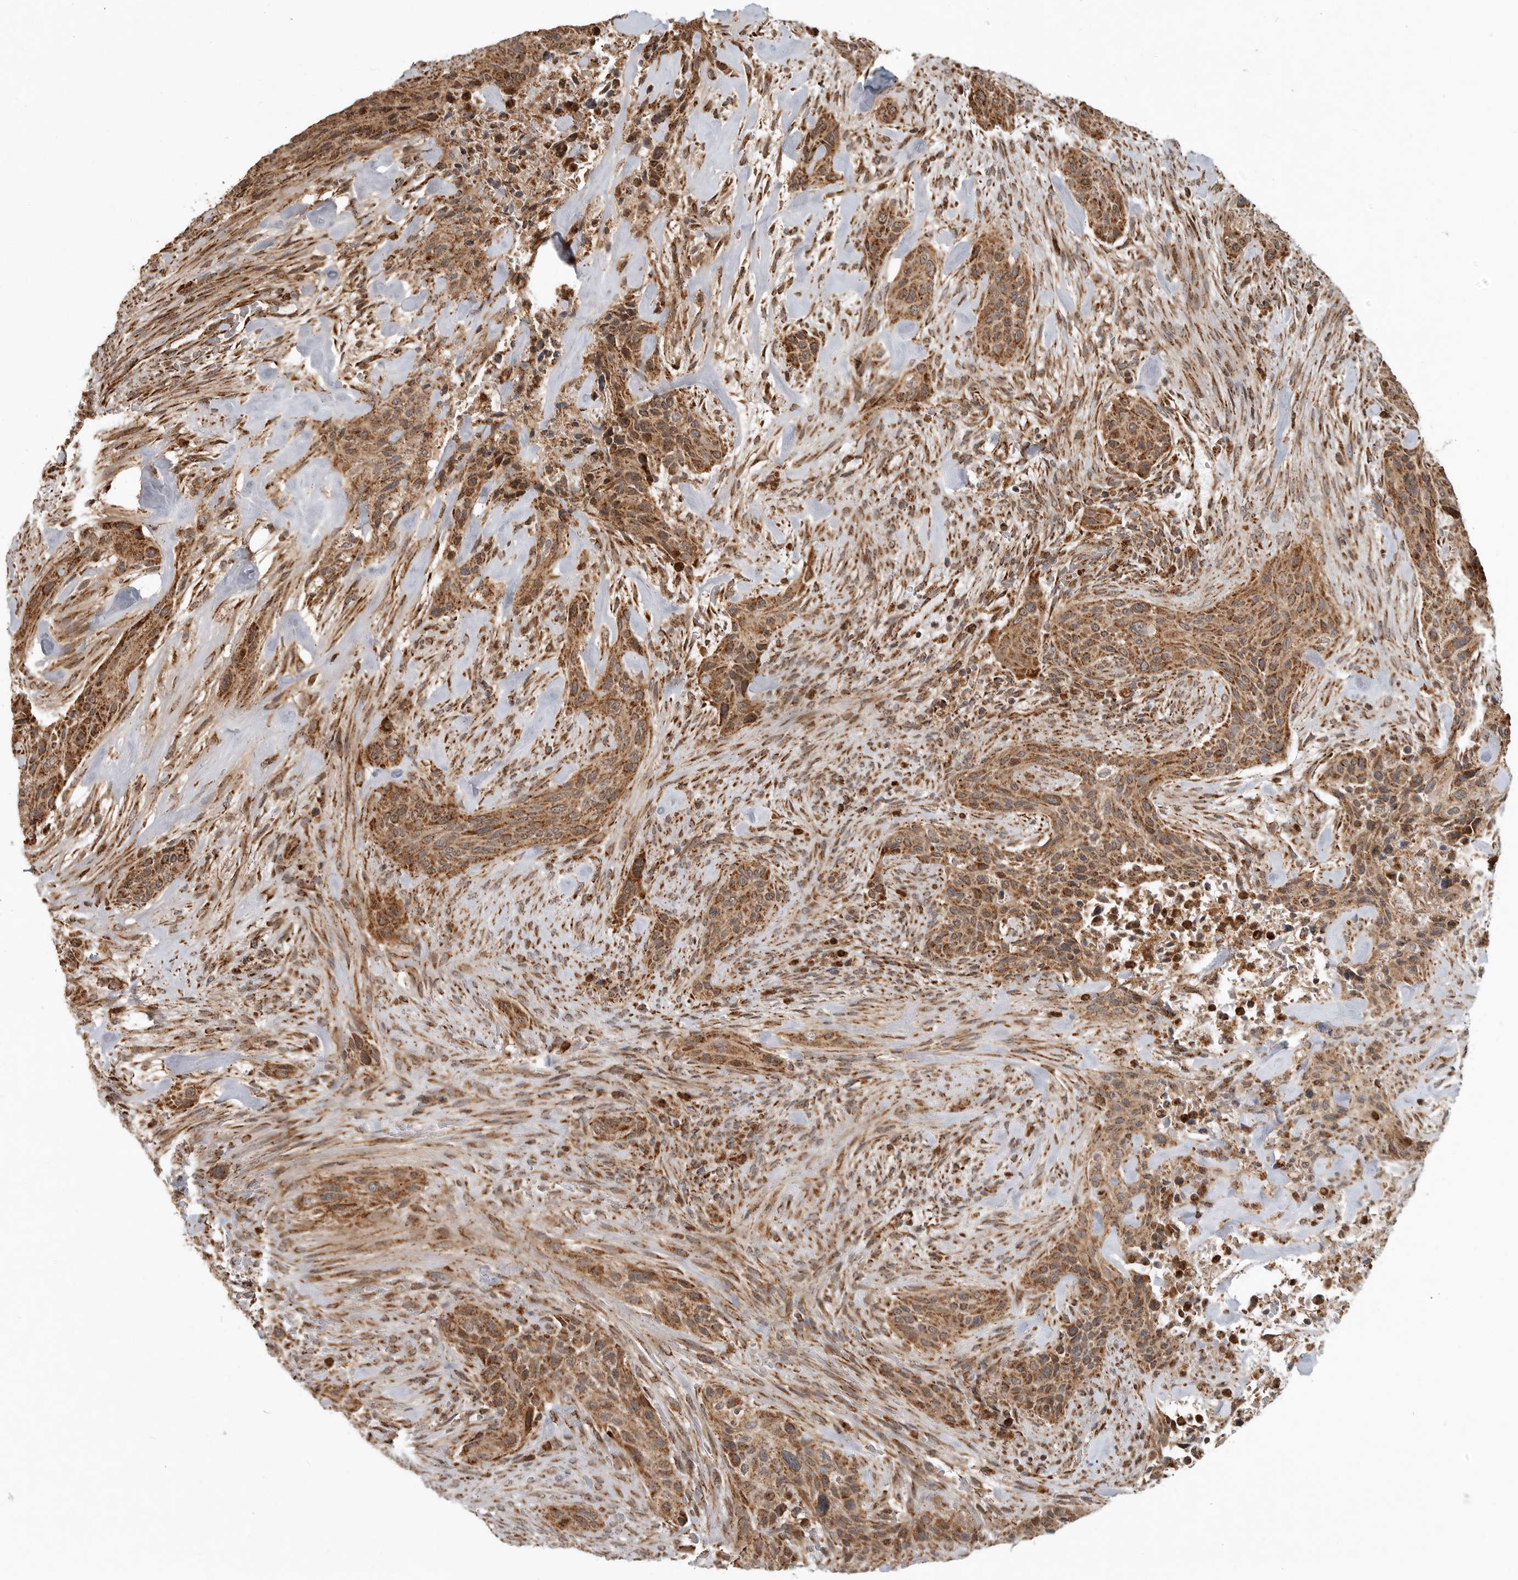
{"staining": {"intensity": "moderate", "quantity": ">75%", "location": "cytoplasmic/membranous"}, "tissue": "urothelial cancer", "cell_type": "Tumor cells", "image_type": "cancer", "snomed": [{"axis": "morphology", "description": "Urothelial carcinoma, High grade"}, {"axis": "topography", "description": "Urinary bladder"}], "caption": "Protein expression analysis of human urothelial cancer reveals moderate cytoplasmic/membranous positivity in about >75% of tumor cells. (DAB = brown stain, brightfield microscopy at high magnification).", "gene": "GCNT2", "patient": {"sex": "male", "age": 35}}